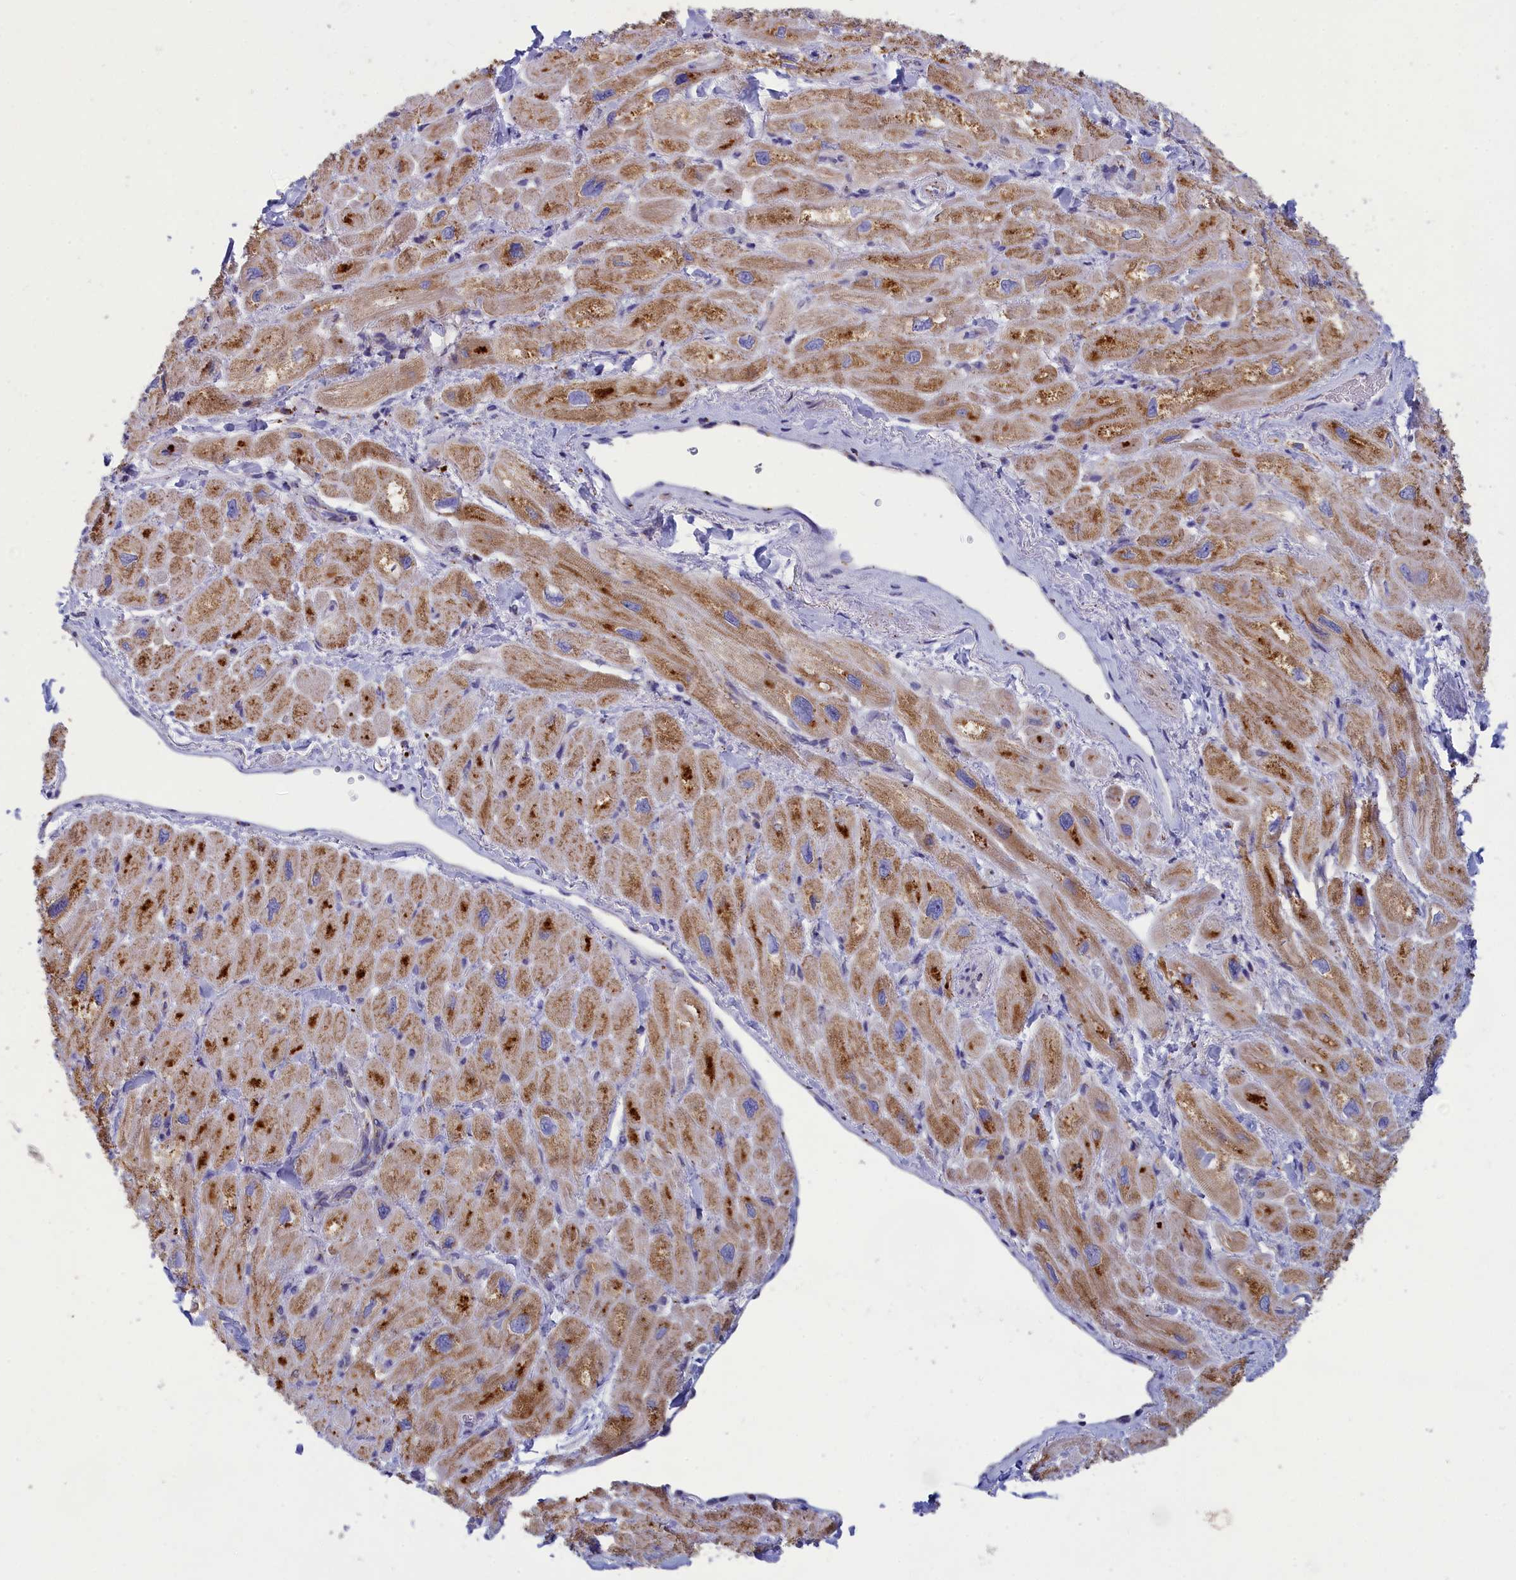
{"staining": {"intensity": "moderate", "quantity": ">75%", "location": "cytoplasmic/membranous"}, "tissue": "heart muscle", "cell_type": "Cardiomyocytes", "image_type": "normal", "snomed": [{"axis": "morphology", "description": "Normal tissue, NOS"}, {"axis": "topography", "description": "Heart"}], "caption": "Immunohistochemical staining of normal heart muscle displays >75% levels of moderate cytoplasmic/membranous protein positivity in approximately >75% of cardiomyocytes.", "gene": "WDR6", "patient": {"sex": "male", "age": 65}}